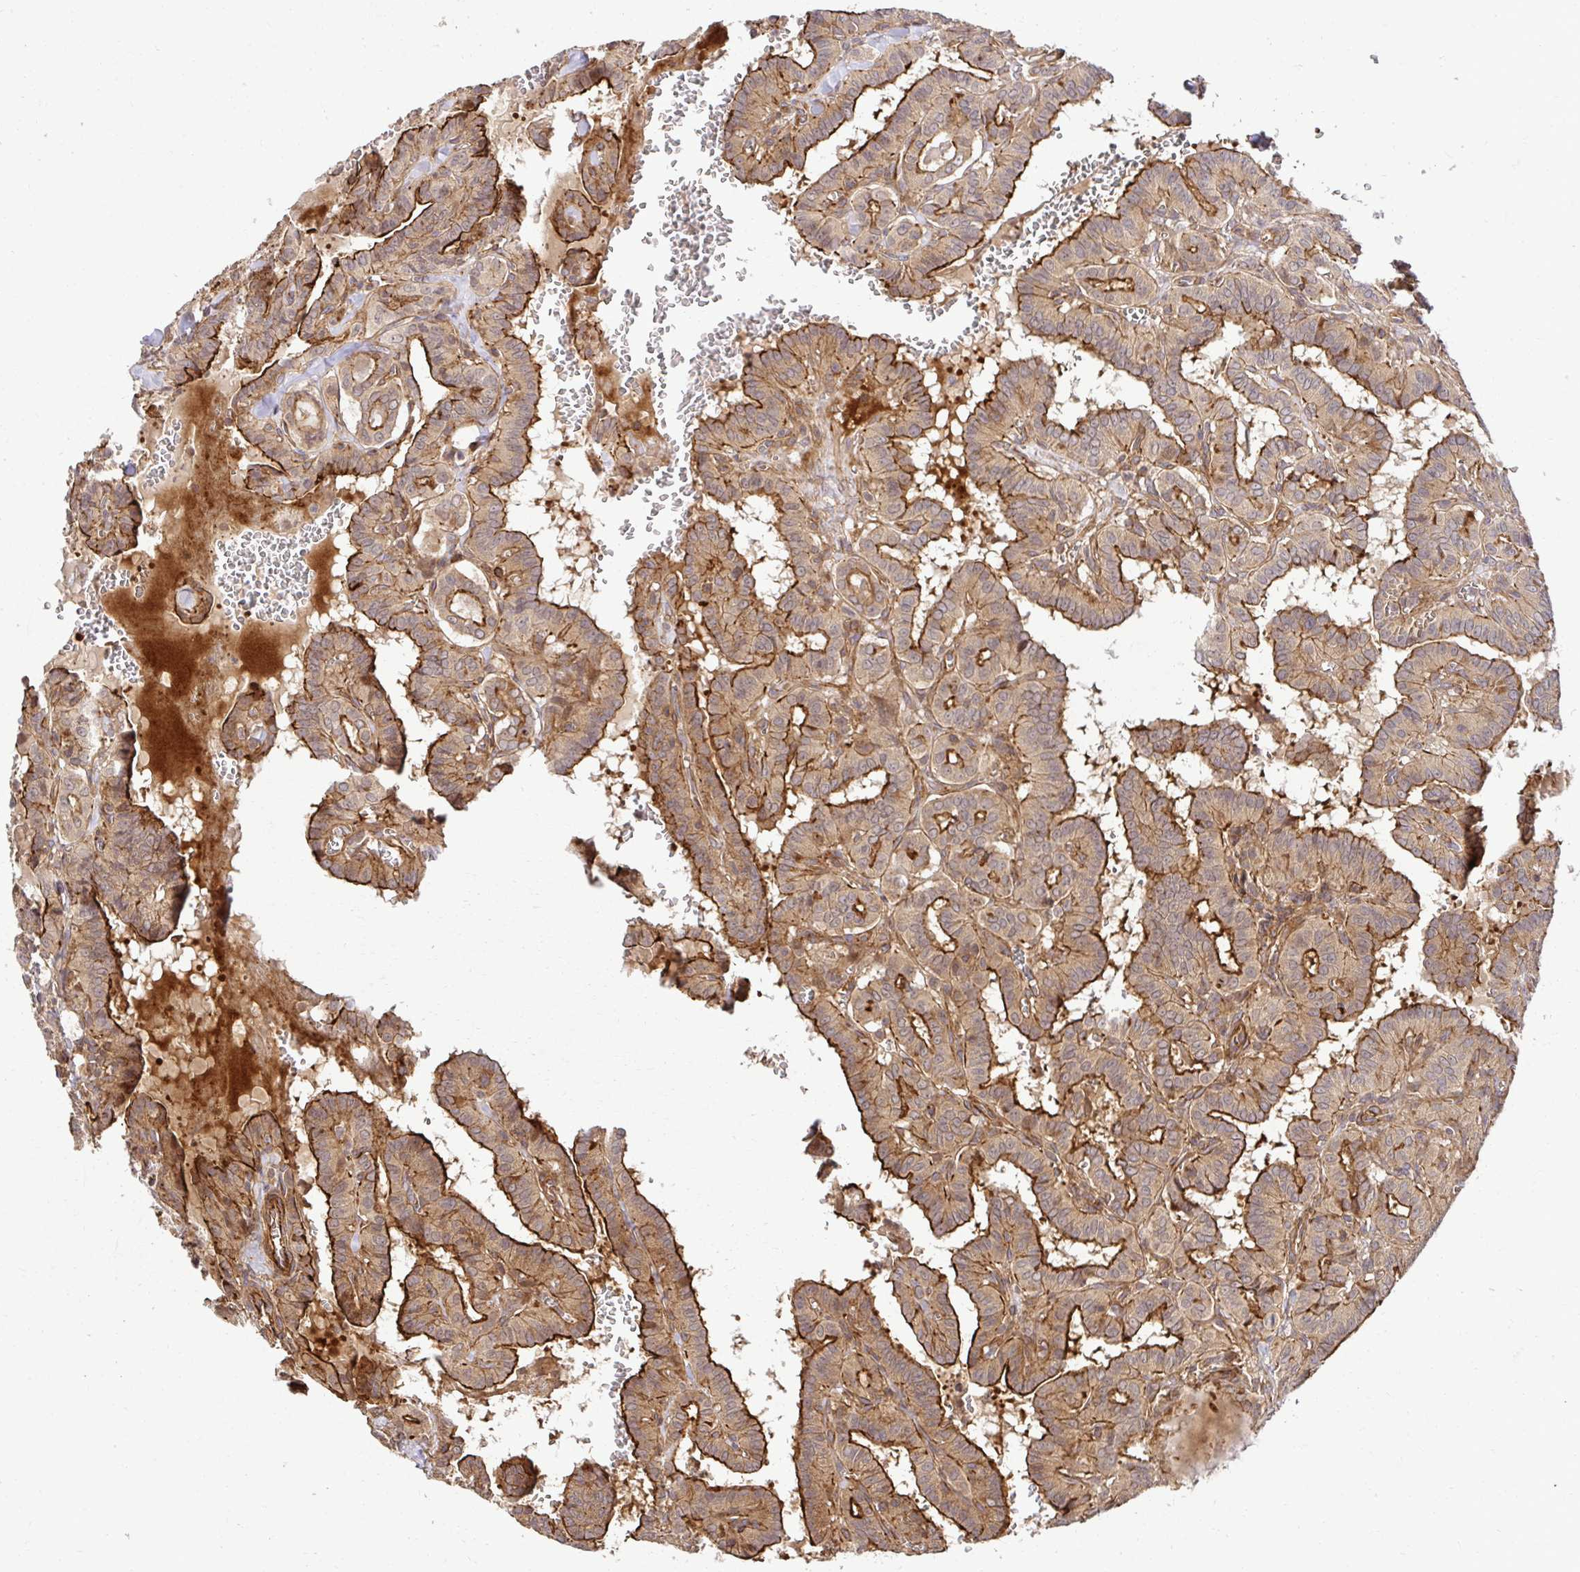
{"staining": {"intensity": "moderate", "quantity": "25%-75%", "location": "cytoplasmic/membranous"}, "tissue": "thyroid cancer", "cell_type": "Tumor cells", "image_type": "cancer", "snomed": [{"axis": "morphology", "description": "Papillary adenocarcinoma, NOS"}, {"axis": "topography", "description": "Thyroid gland"}], "caption": "DAB (3,3'-diaminobenzidine) immunohistochemical staining of human thyroid papillary adenocarcinoma shows moderate cytoplasmic/membranous protein positivity in approximately 25%-75% of tumor cells.", "gene": "PSMA4", "patient": {"sex": "female", "age": 21}}